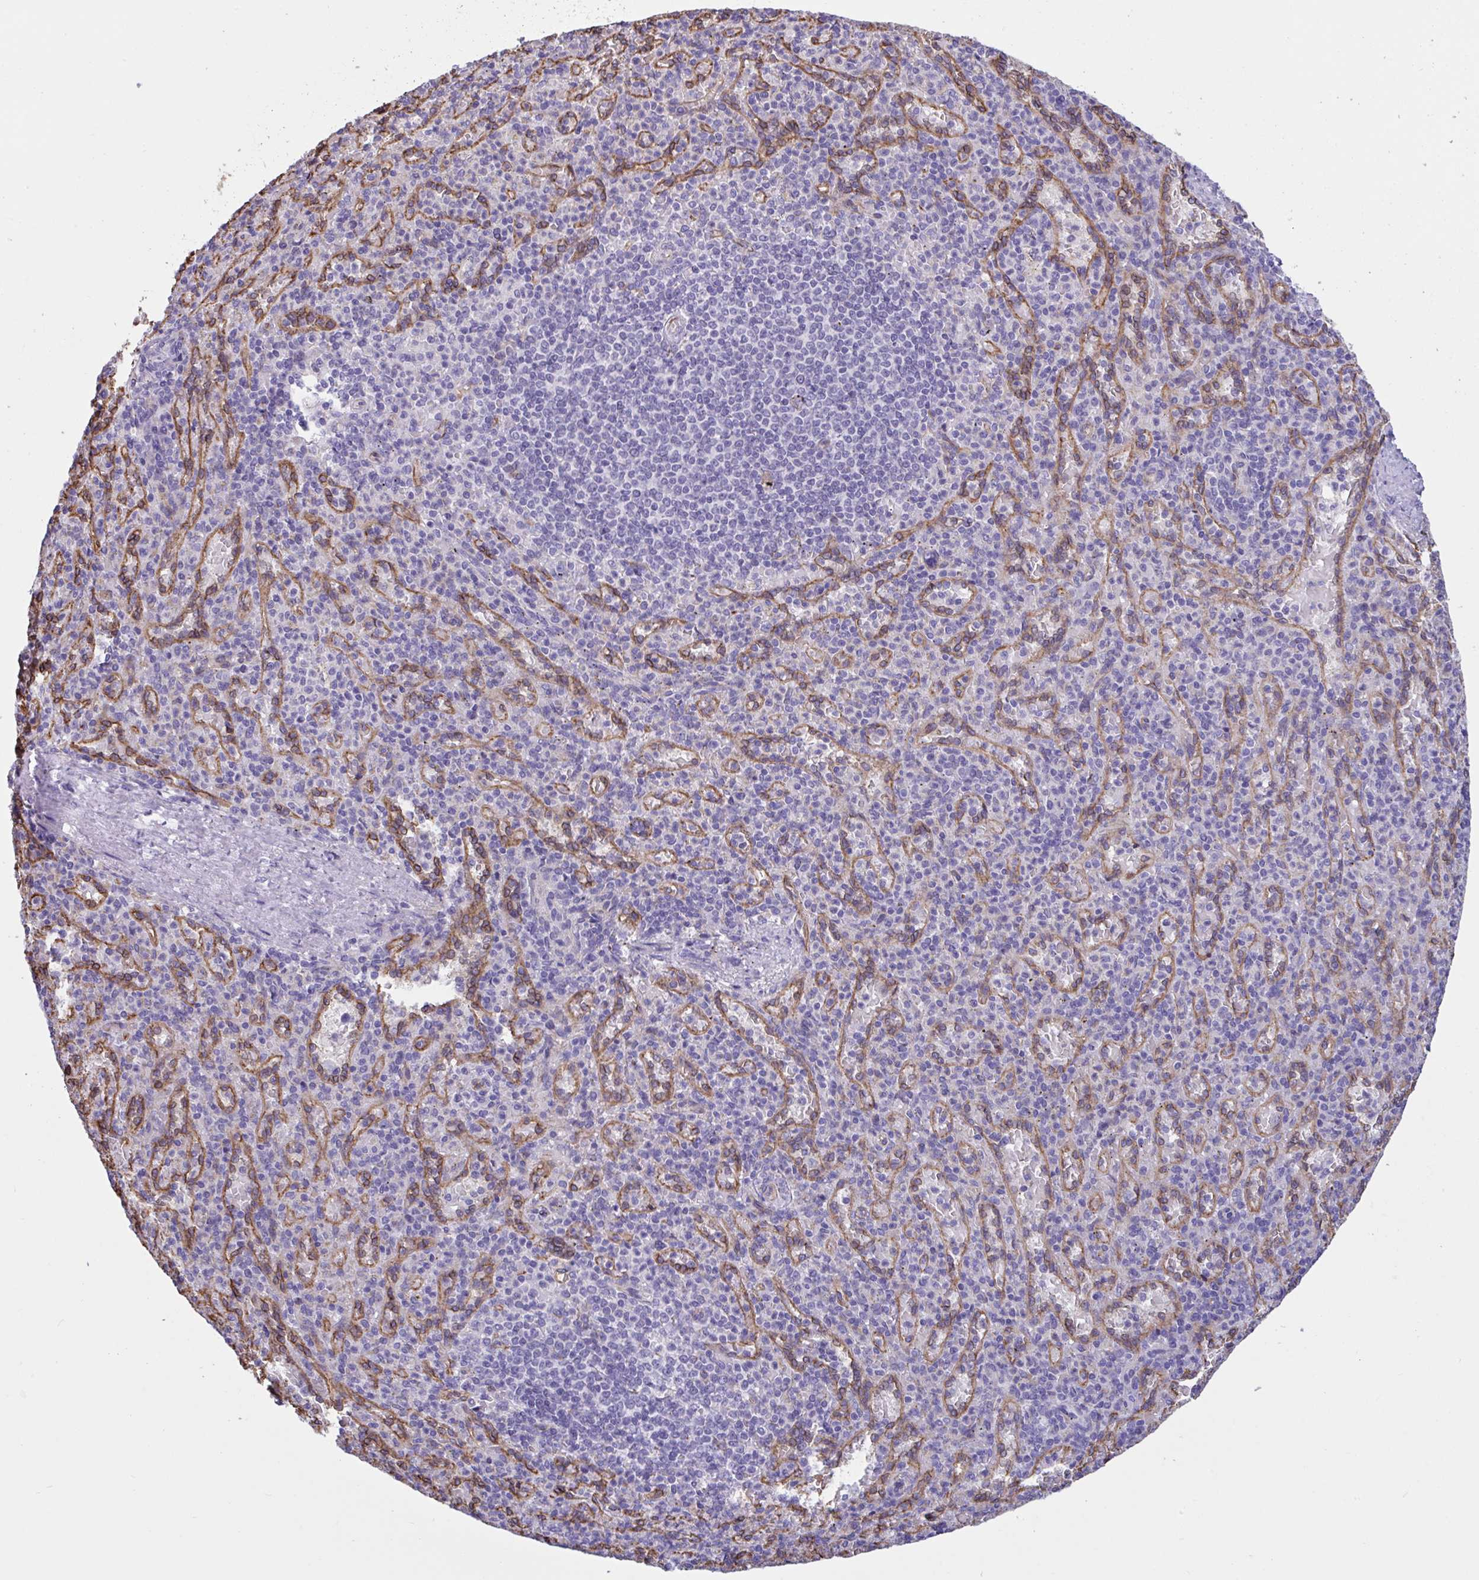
{"staining": {"intensity": "negative", "quantity": "none", "location": "none"}, "tissue": "spleen", "cell_type": "Cells in red pulp", "image_type": "normal", "snomed": [{"axis": "morphology", "description": "Normal tissue, NOS"}, {"axis": "topography", "description": "Spleen"}], "caption": "Cells in red pulp are negative for protein expression in normal human spleen. (DAB immunohistochemistry (IHC) with hematoxylin counter stain).", "gene": "RPL22L1", "patient": {"sex": "female", "age": 74}}